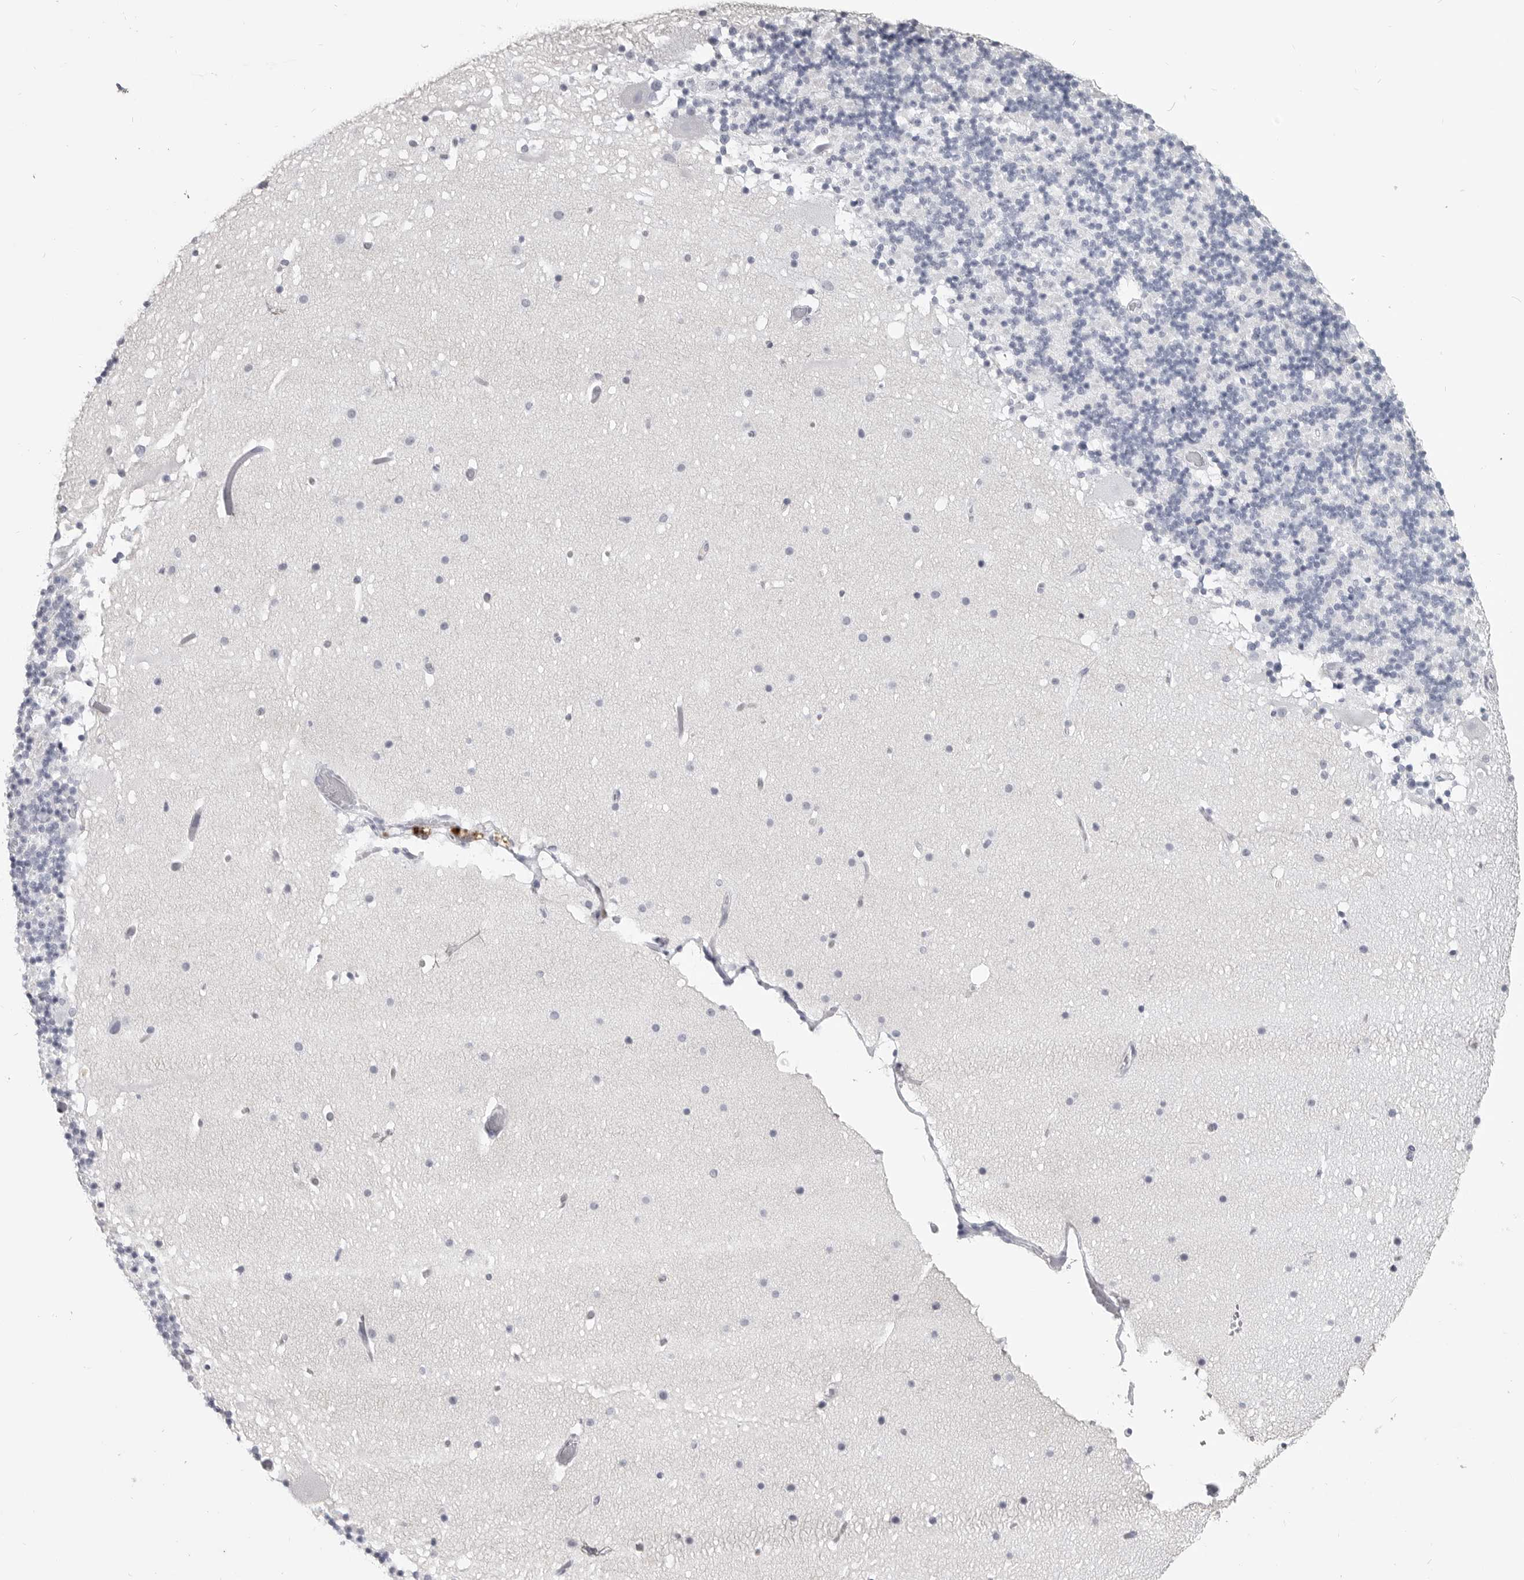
{"staining": {"intensity": "negative", "quantity": "none", "location": "none"}, "tissue": "cerebellum", "cell_type": "Cells in granular layer", "image_type": "normal", "snomed": [{"axis": "morphology", "description": "Normal tissue, NOS"}, {"axis": "topography", "description": "Cerebellum"}], "caption": "A micrograph of human cerebellum is negative for staining in cells in granular layer. (Stains: DAB IHC with hematoxylin counter stain, Microscopy: brightfield microscopy at high magnification).", "gene": "LY6D", "patient": {"sex": "male", "age": 57}}